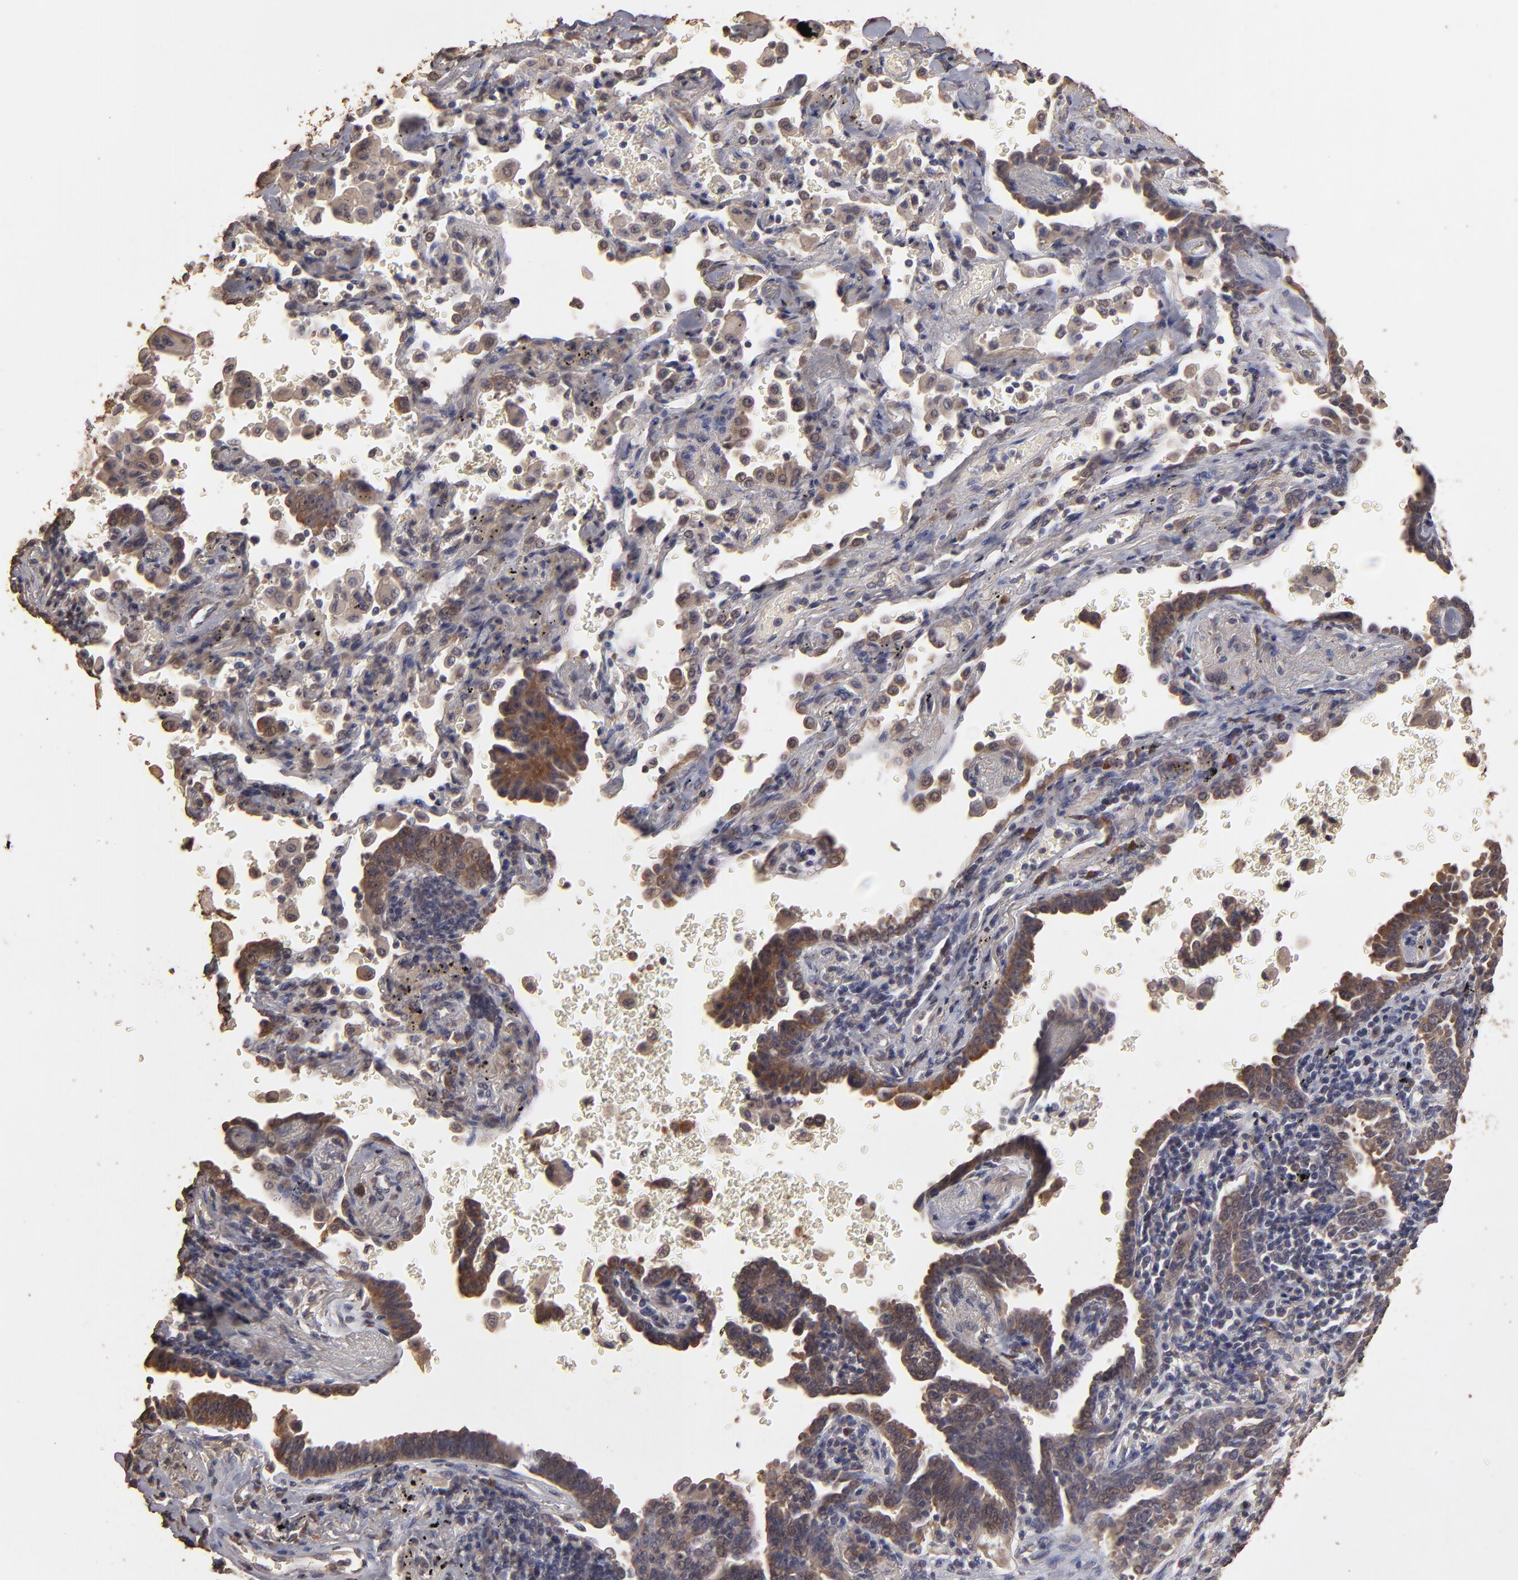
{"staining": {"intensity": "moderate", "quantity": ">75%", "location": "cytoplasmic/membranous"}, "tissue": "lung cancer", "cell_type": "Tumor cells", "image_type": "cancer", "snomed": [{"axis": "morphology", "description": "Adenocarcinoma, NOS"}, {"axis": "topography", "description": "Lung"}], "caption": "Immunohistochemical staining of lung cancer (adenocarcinoma) demonstrates medium levels of moderate cytoplasmic/membranous protein expression in about >75% of tumor cells. Ihc stains the protein in brown and the nuclei are stained blue.", "gene": "OPHN1", "patient": {"sex": "female", "age": 64}}